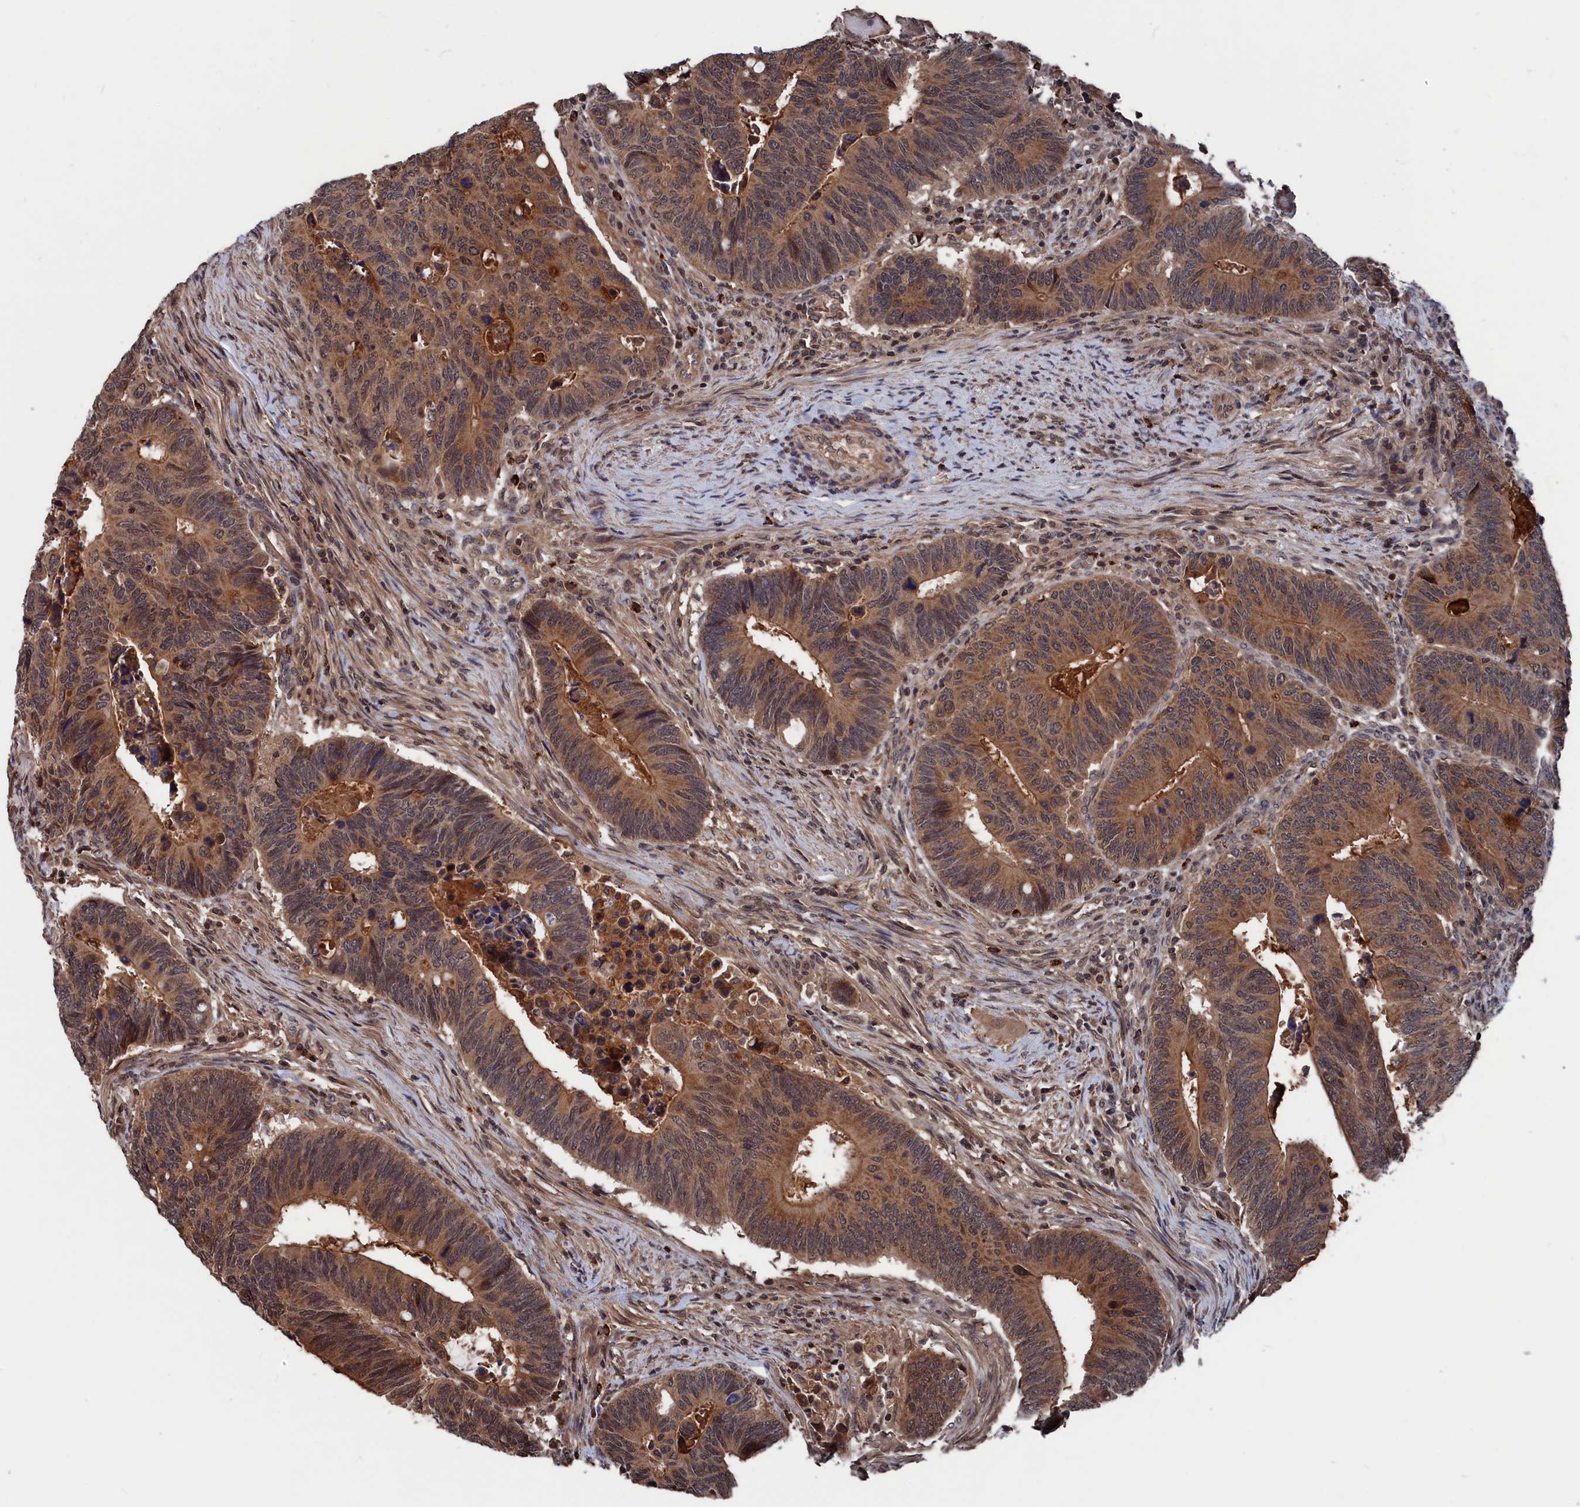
{"staining": {"intensity": "moderate", "quantity": ">75%", "location": "cytoplasmic/membranous"}, "tissue": "colorectal cancer", "cell_type": "Tumor cells", "image_type": "cancer", "snomed": [{"axis": "morphology", "description": "Adenocarcinoma, NOS"}, {"axis": "topography", "description": "Colon"}], "caption": "Immunohistochemical staining of human adenocarcinoma (colorectal) shows moderate cytoplasmic/membranous protein expression in about >75% of tumor cells.", "gene": "PDE12", "patient": {"sex": "male", "age": 87}}